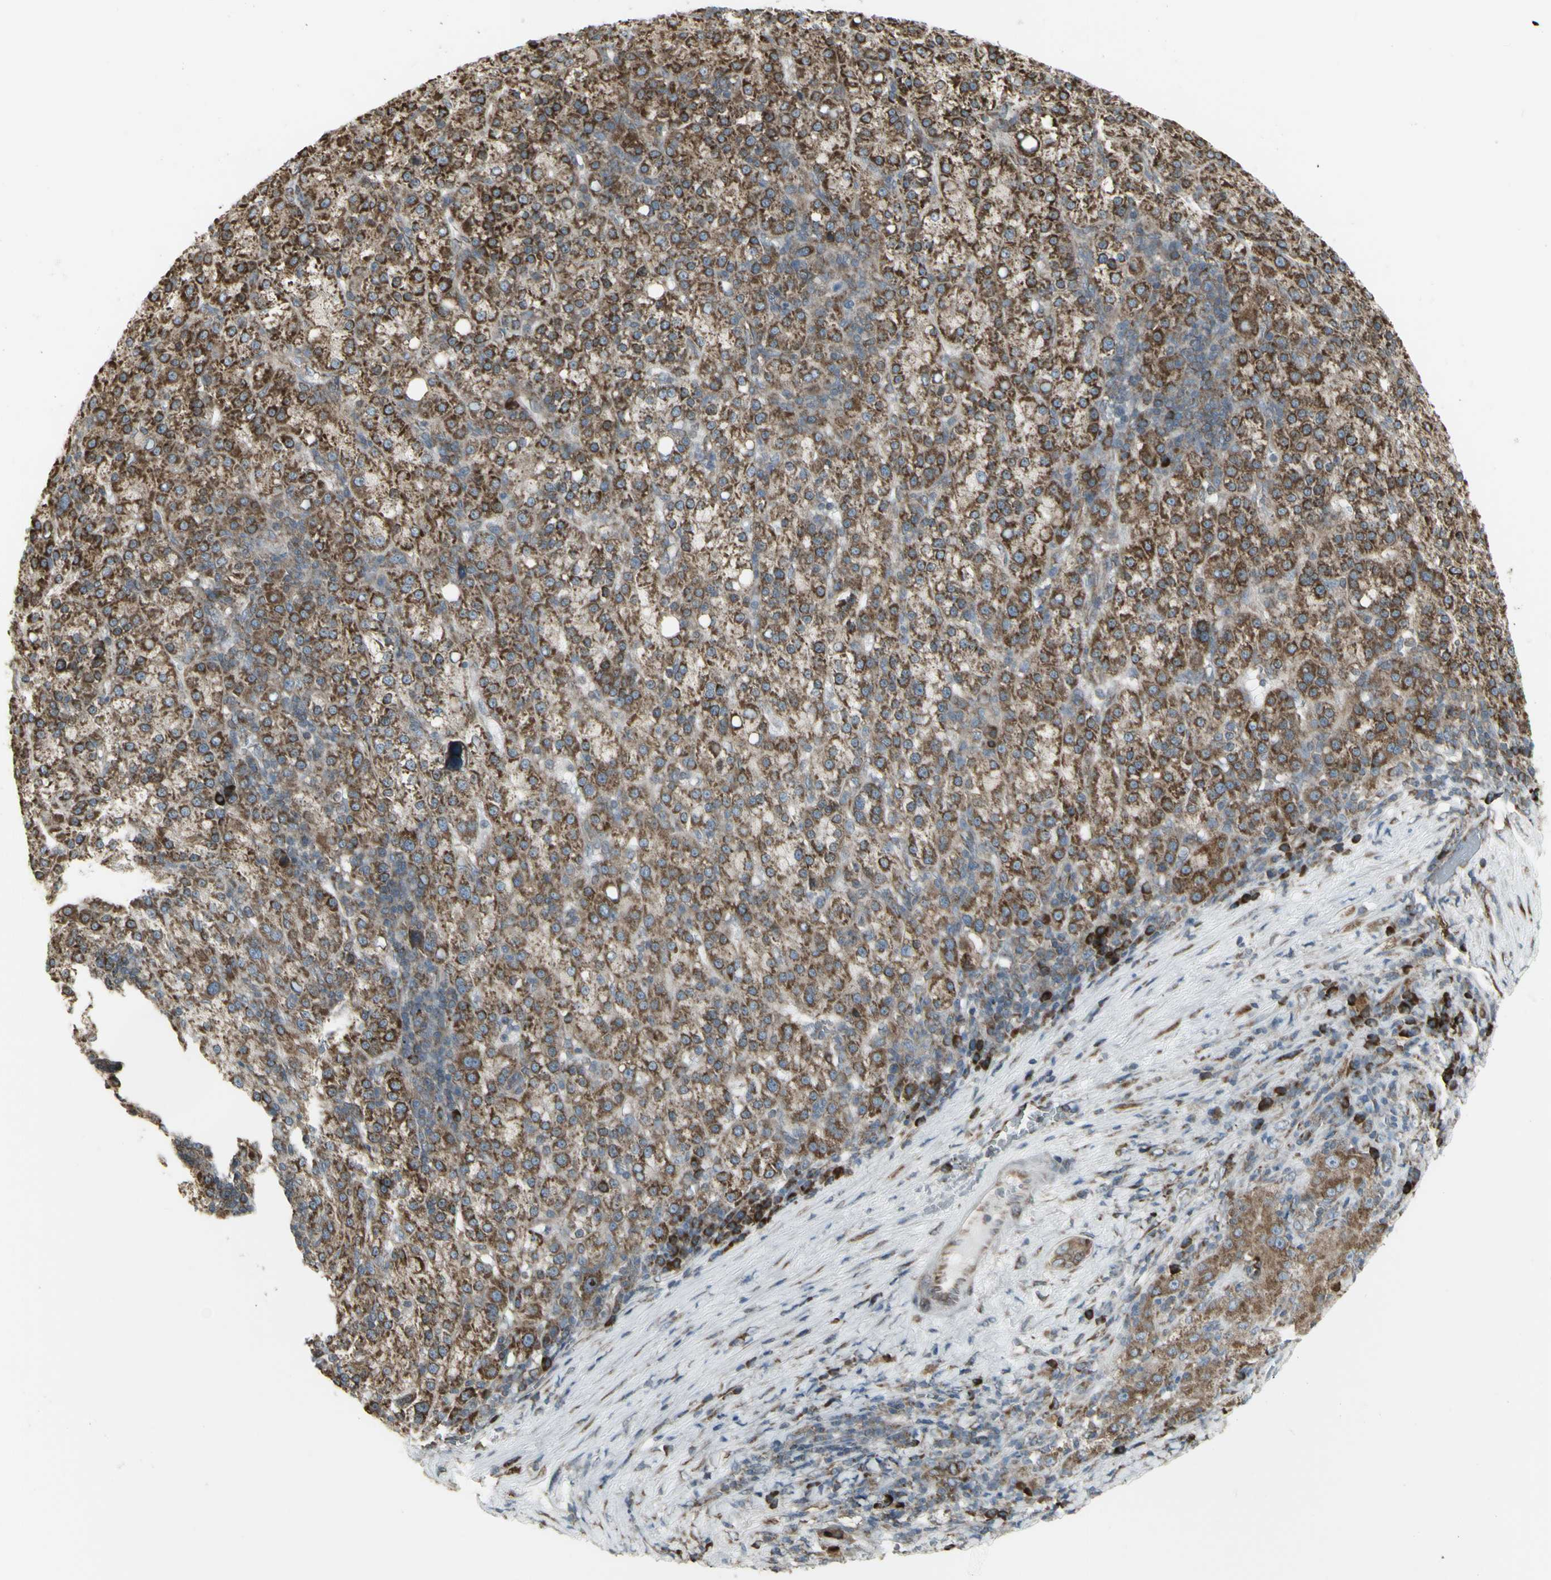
{"staining": {"intensity": "strong", "quantity": ">75%", "location": "cytoplasmic/membranous"}, "tissue": "liver cancer", "cell_type": "Tumor cells", "image_type": "cancer", "snomed": [{"axis": "morphology", "description": "Carcinoma, Hepatocellular, NOS"}, {"axis": "topography", "description": "Liver"}], "caption": "Liver hepatocellular carcinoma tissue demonstrates strong cytoplasmic/membranous expression in approximately >75% of tumor cells", "gene": "FKBP3", "patient": {"sex": "female", "age": 58}}